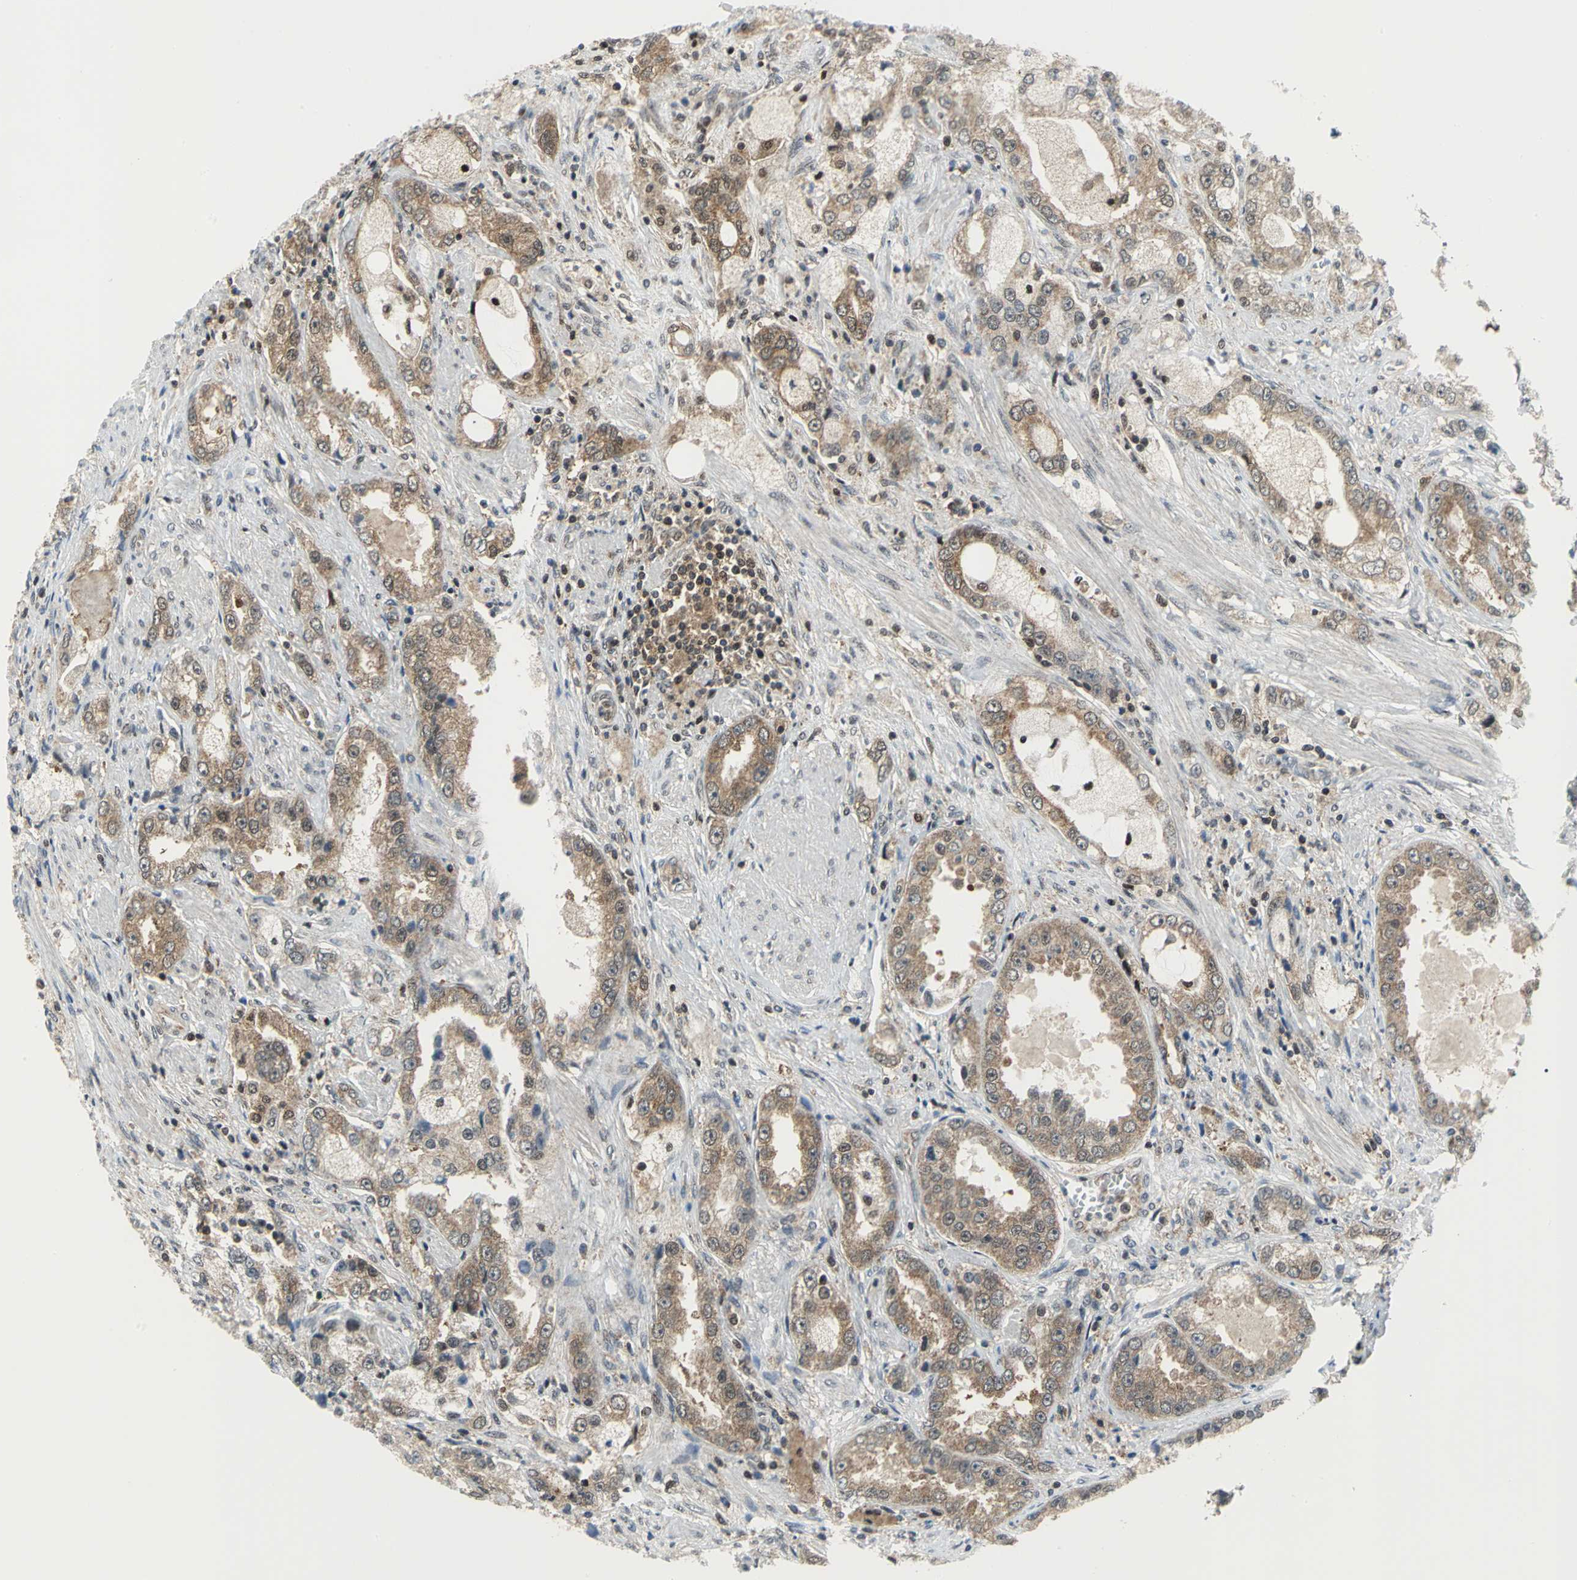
{"staining": {"intensity": "moderate", "quantity": ">75%", "location": "cytoplasmic/membranous"}, "tissue": "prostate cancer", "cell_type": "Tumor cells", "image_type": "cancer", "snomed": [{"axis": "morphology", "description": "Adenocarcinoma, High grade"}, {"axis": "topography", "description": "Prostate"}], "caption": "Prostate cancer (adenocarcinoma (high-grade)) stained with immunohistochemistry (IHC) reveals moderate cytoplasmic/membranous expression in approximately >75% of tumor cells.", "gene": "PSMA4", "patient": {"sex": "male", "age": 63}}